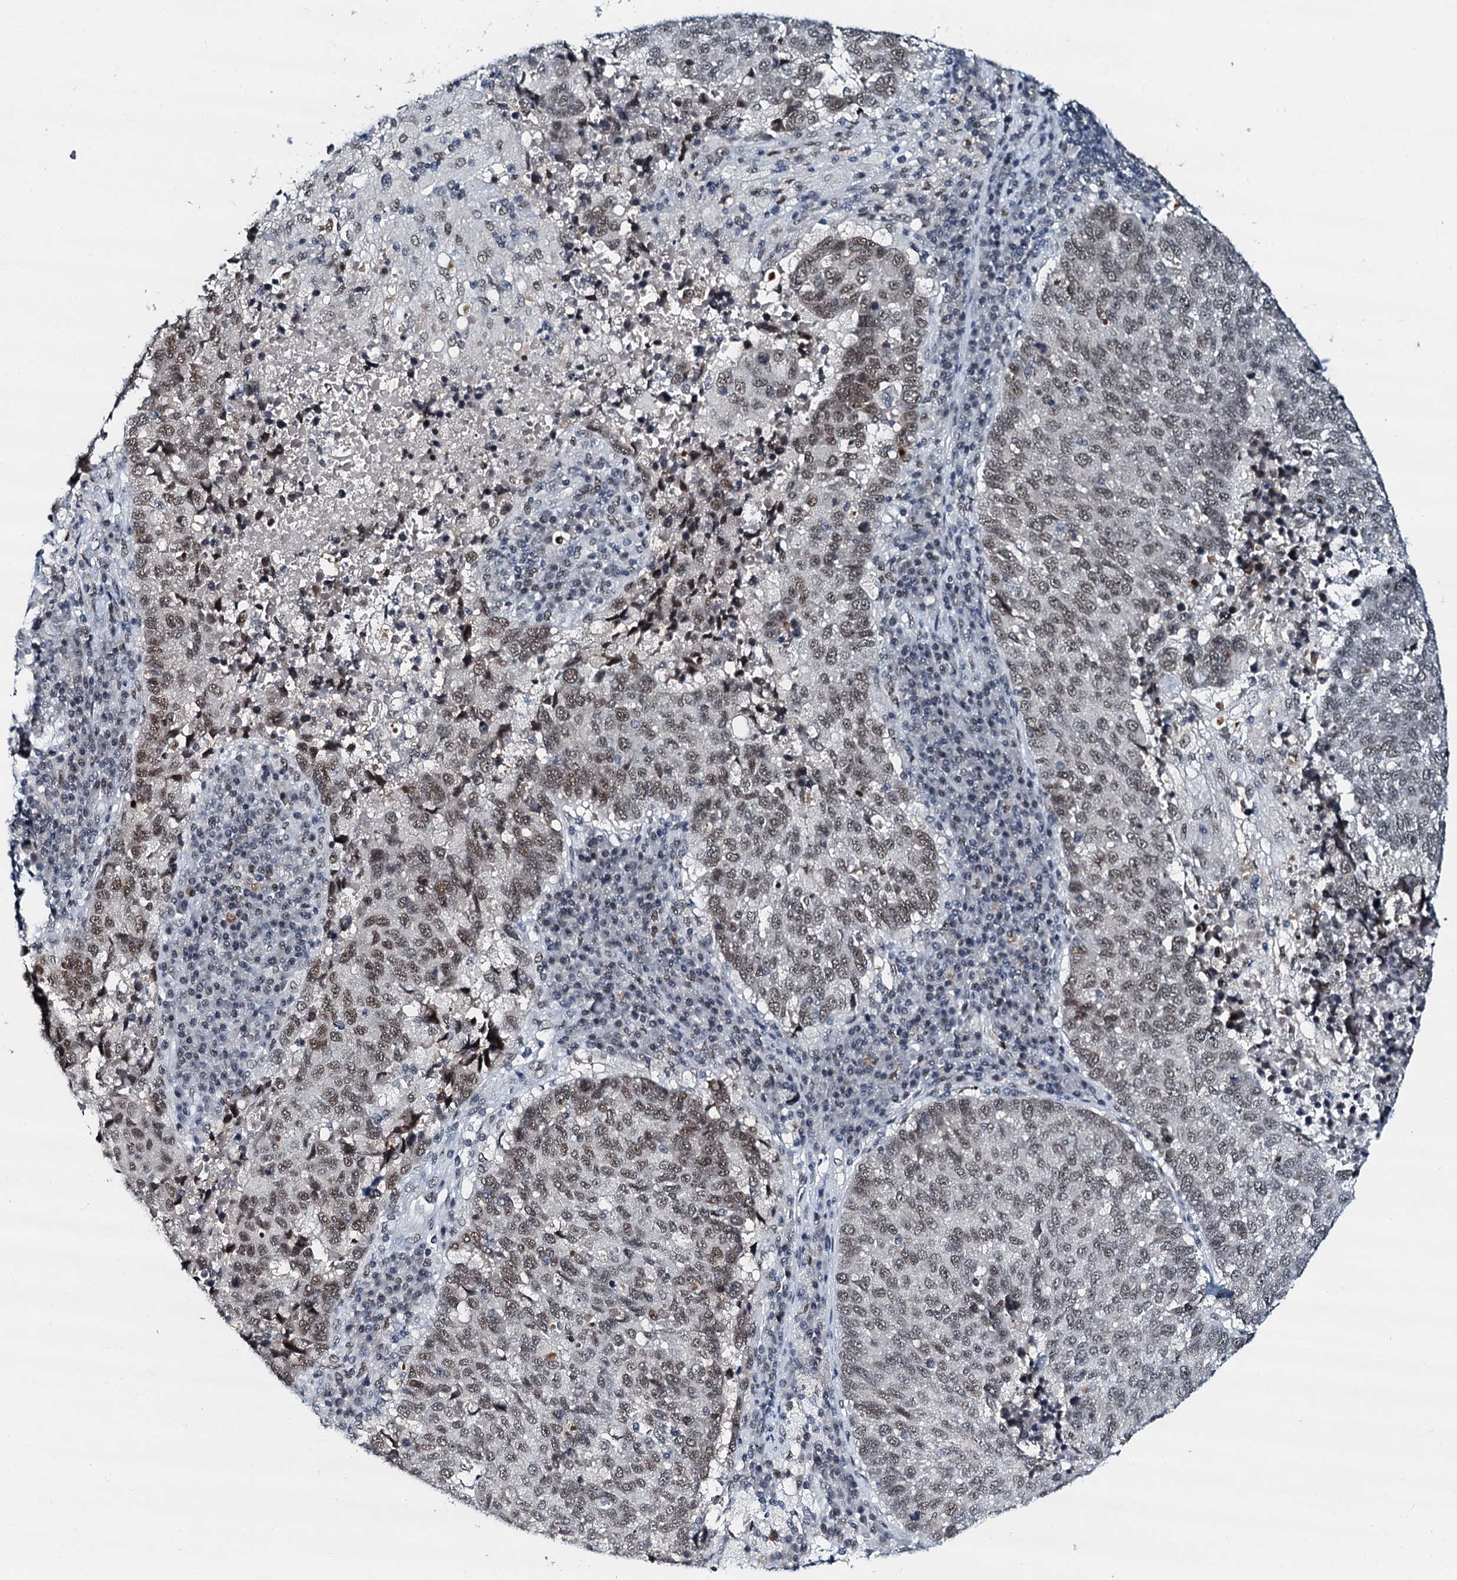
{"staining": {"intensity": "moderate", "quantity": ">75%", "location": "nuclear"}, "tissue": "lung cancer", "cell_type": "Tumor cells", "image_type": "cancer", "snomed": [{"axis": "morphology", "description": "Squamous cell carcinoma, NOS"}, {"axis": "topography", "description": "Lung"}], "caption": "High-magnification brightfield microscopy of lung cancer (squamous cell carcinoma) stained with DAB (3,3'-diaminobenzidine) (brown) and counterstained with hematoxylin (blue). tumor cells exhibit moderate nuclear expression is present in approximately>75% of cells.", "gene": "SNRPD1", "patient": {"sex": "male", "age": 73}}